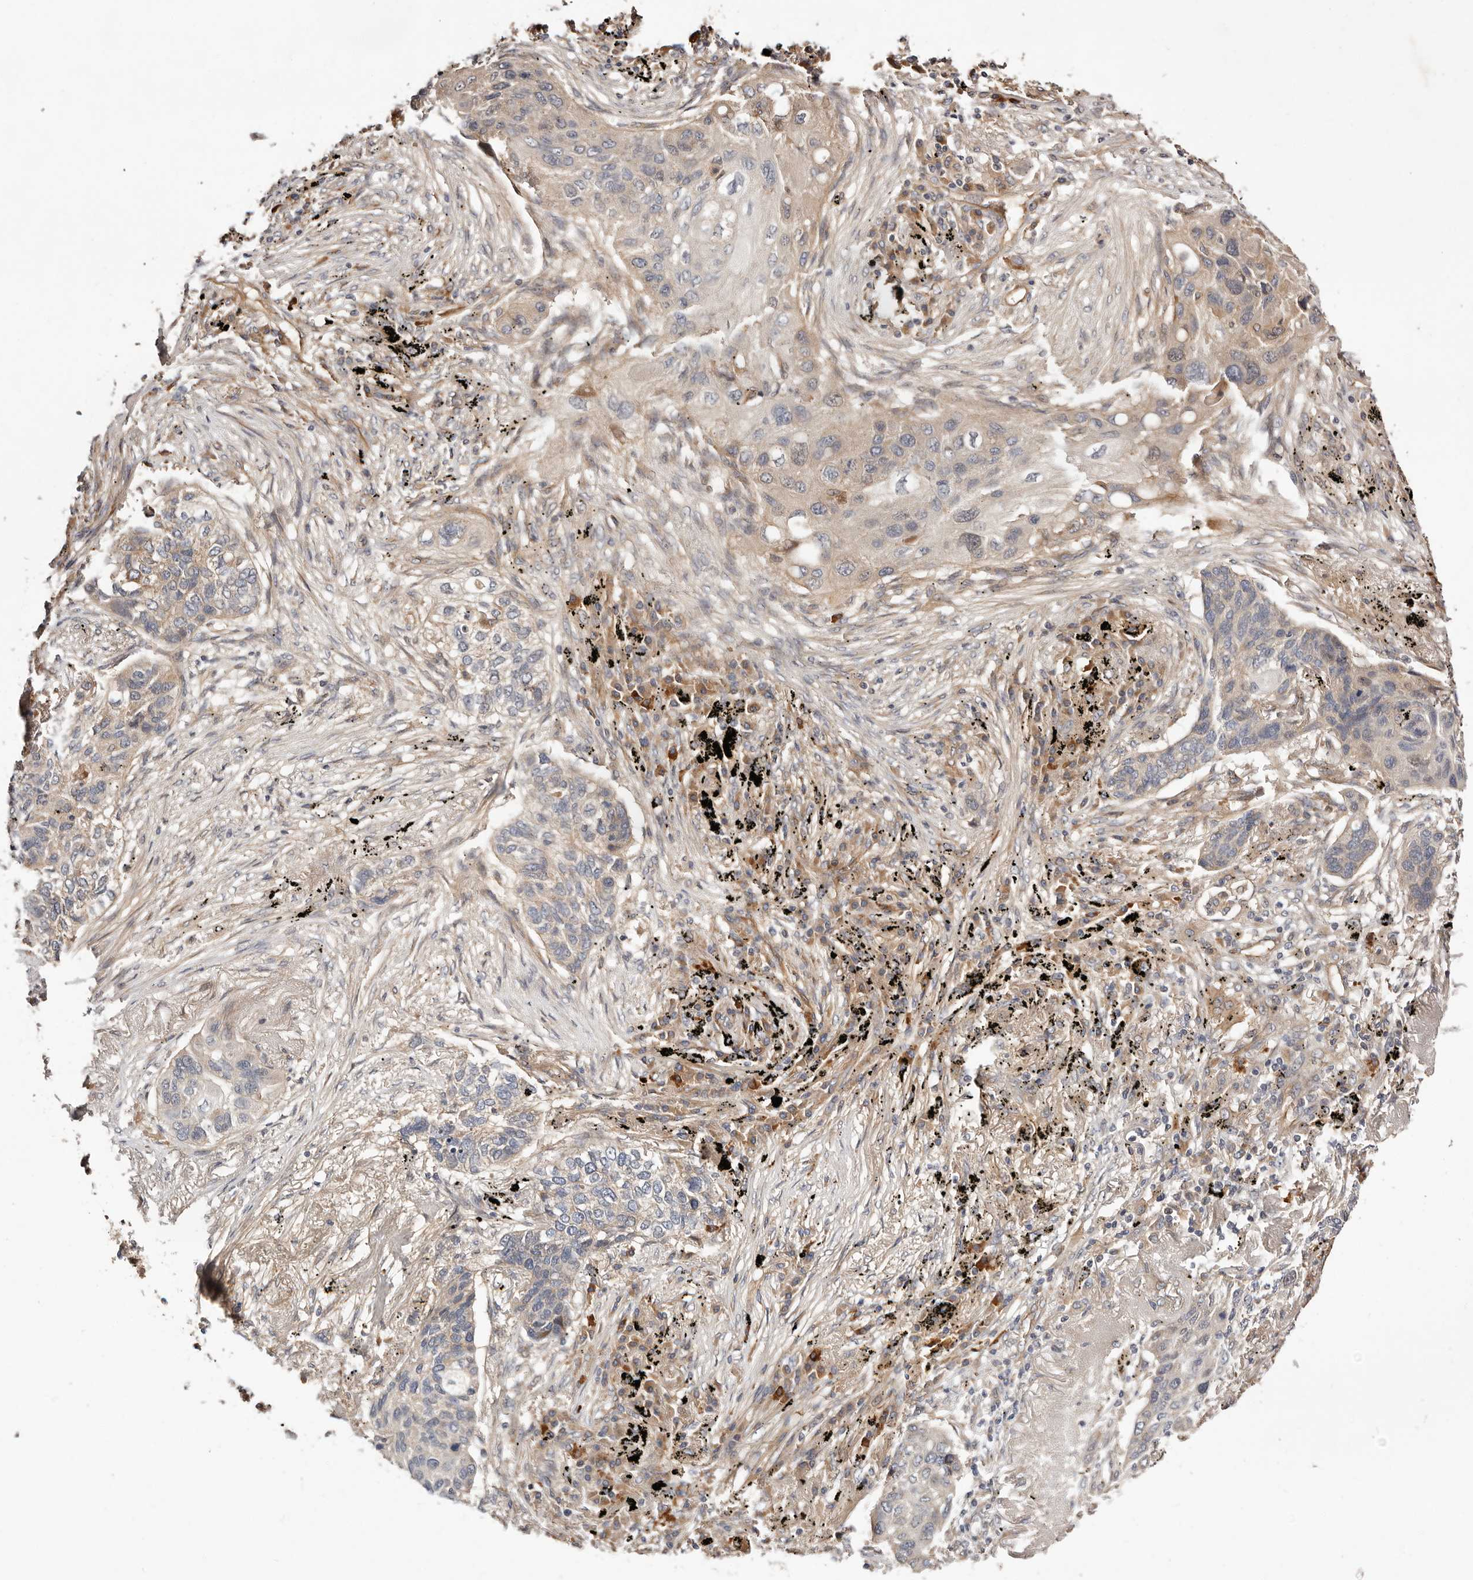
{"staining": {"intensity": "negative", "quantity": "none", "location": "none"}, "tissue": "lung cancer", "cell_type": "Tumor cells", "image_type": "cancer", "snomed": [{"axis": "morphology", "description": "Squamous cell carcinoma, NOS"}, {"axis": "topography", "description": "Lung"}], "caption": "There is no significant staining in tumor cells of lung cancer (squamous cell carcinoma).", "gene": "MACF1", "patient": {"sex": "female", "age": 63}}